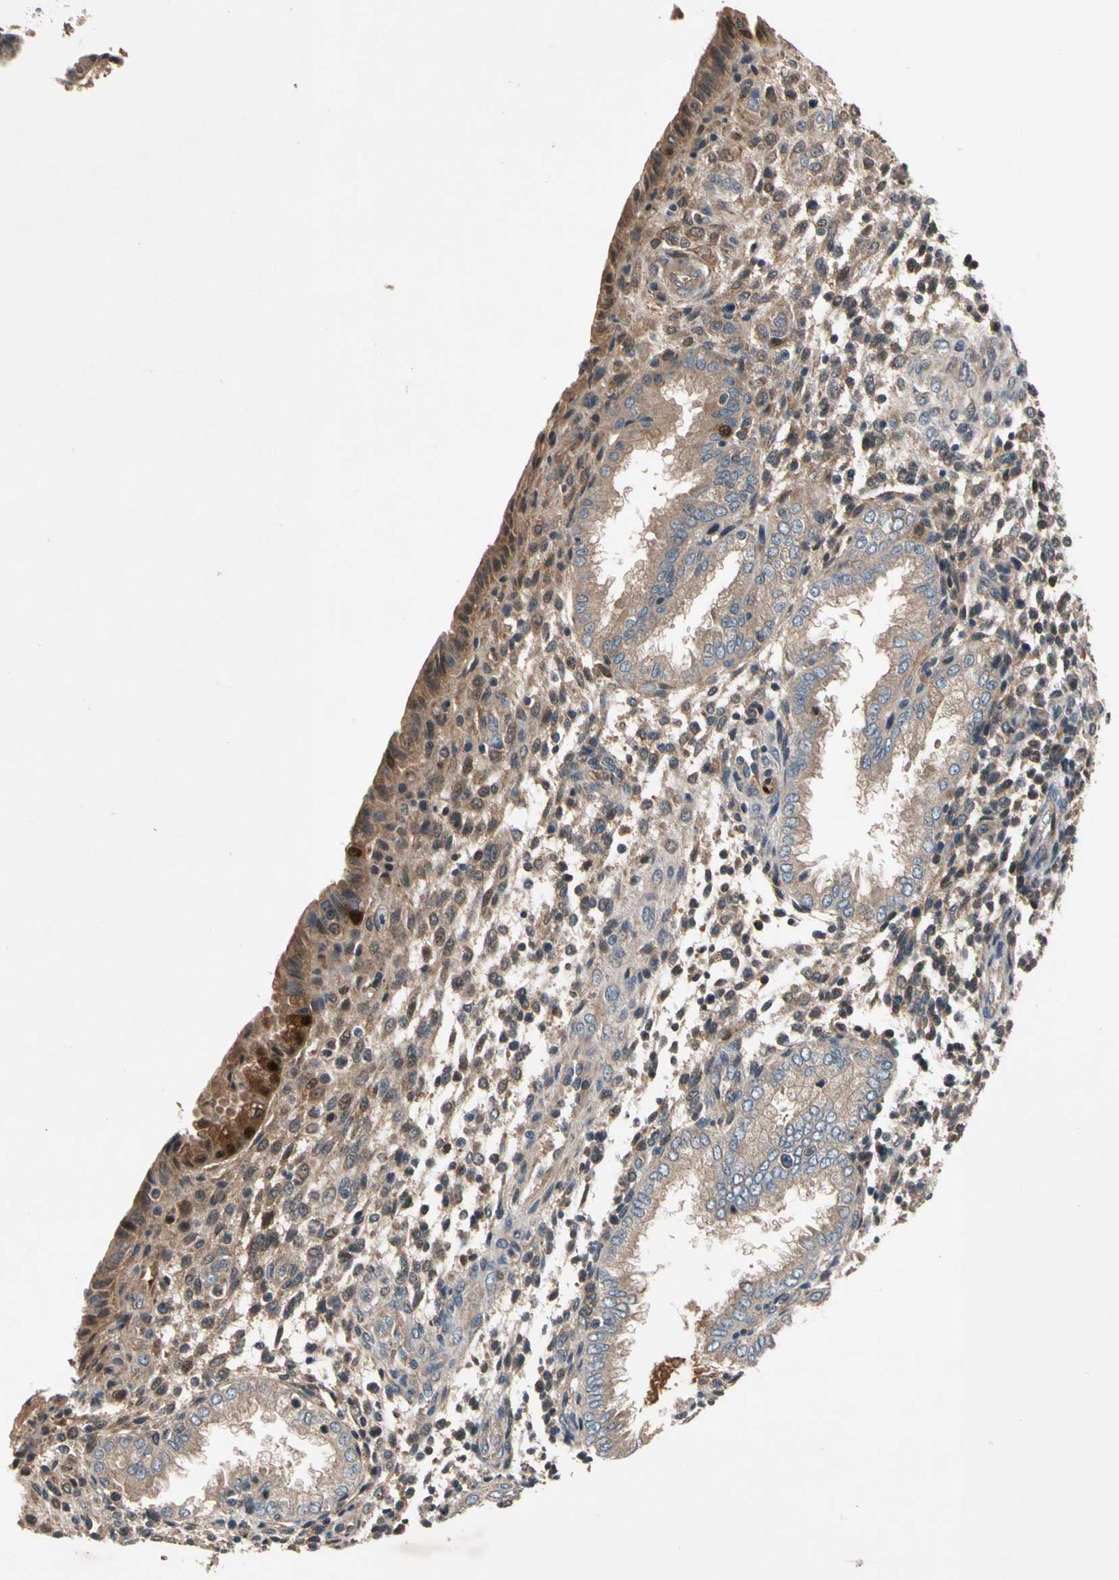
{"staining": {"intensity": "moderate", "quantity": ">75%", "location": "cytoplasmic/membranous"}, "tissue": "endometrium", "cell_type": "Cells in endometrial stroma", "image_type": "normal", "snomed": [{"axis": "morphology", "description": "Normal tissue, NOS"}, {"axis": "topography", "description": "Endometrium"}], "caption": "Cells in endometrial stroma display moderate cytoplasmic/membranous staining in approximately >75% of cells in benign endometrium. The staining was performed using DAB (3,3'-diaminobenzidine), with brown indicating positive protein expression. Nuclei are stained blue with hematoxylin.", "gene": "FGD6", "patient": {"sex": "female", "age": 33}}